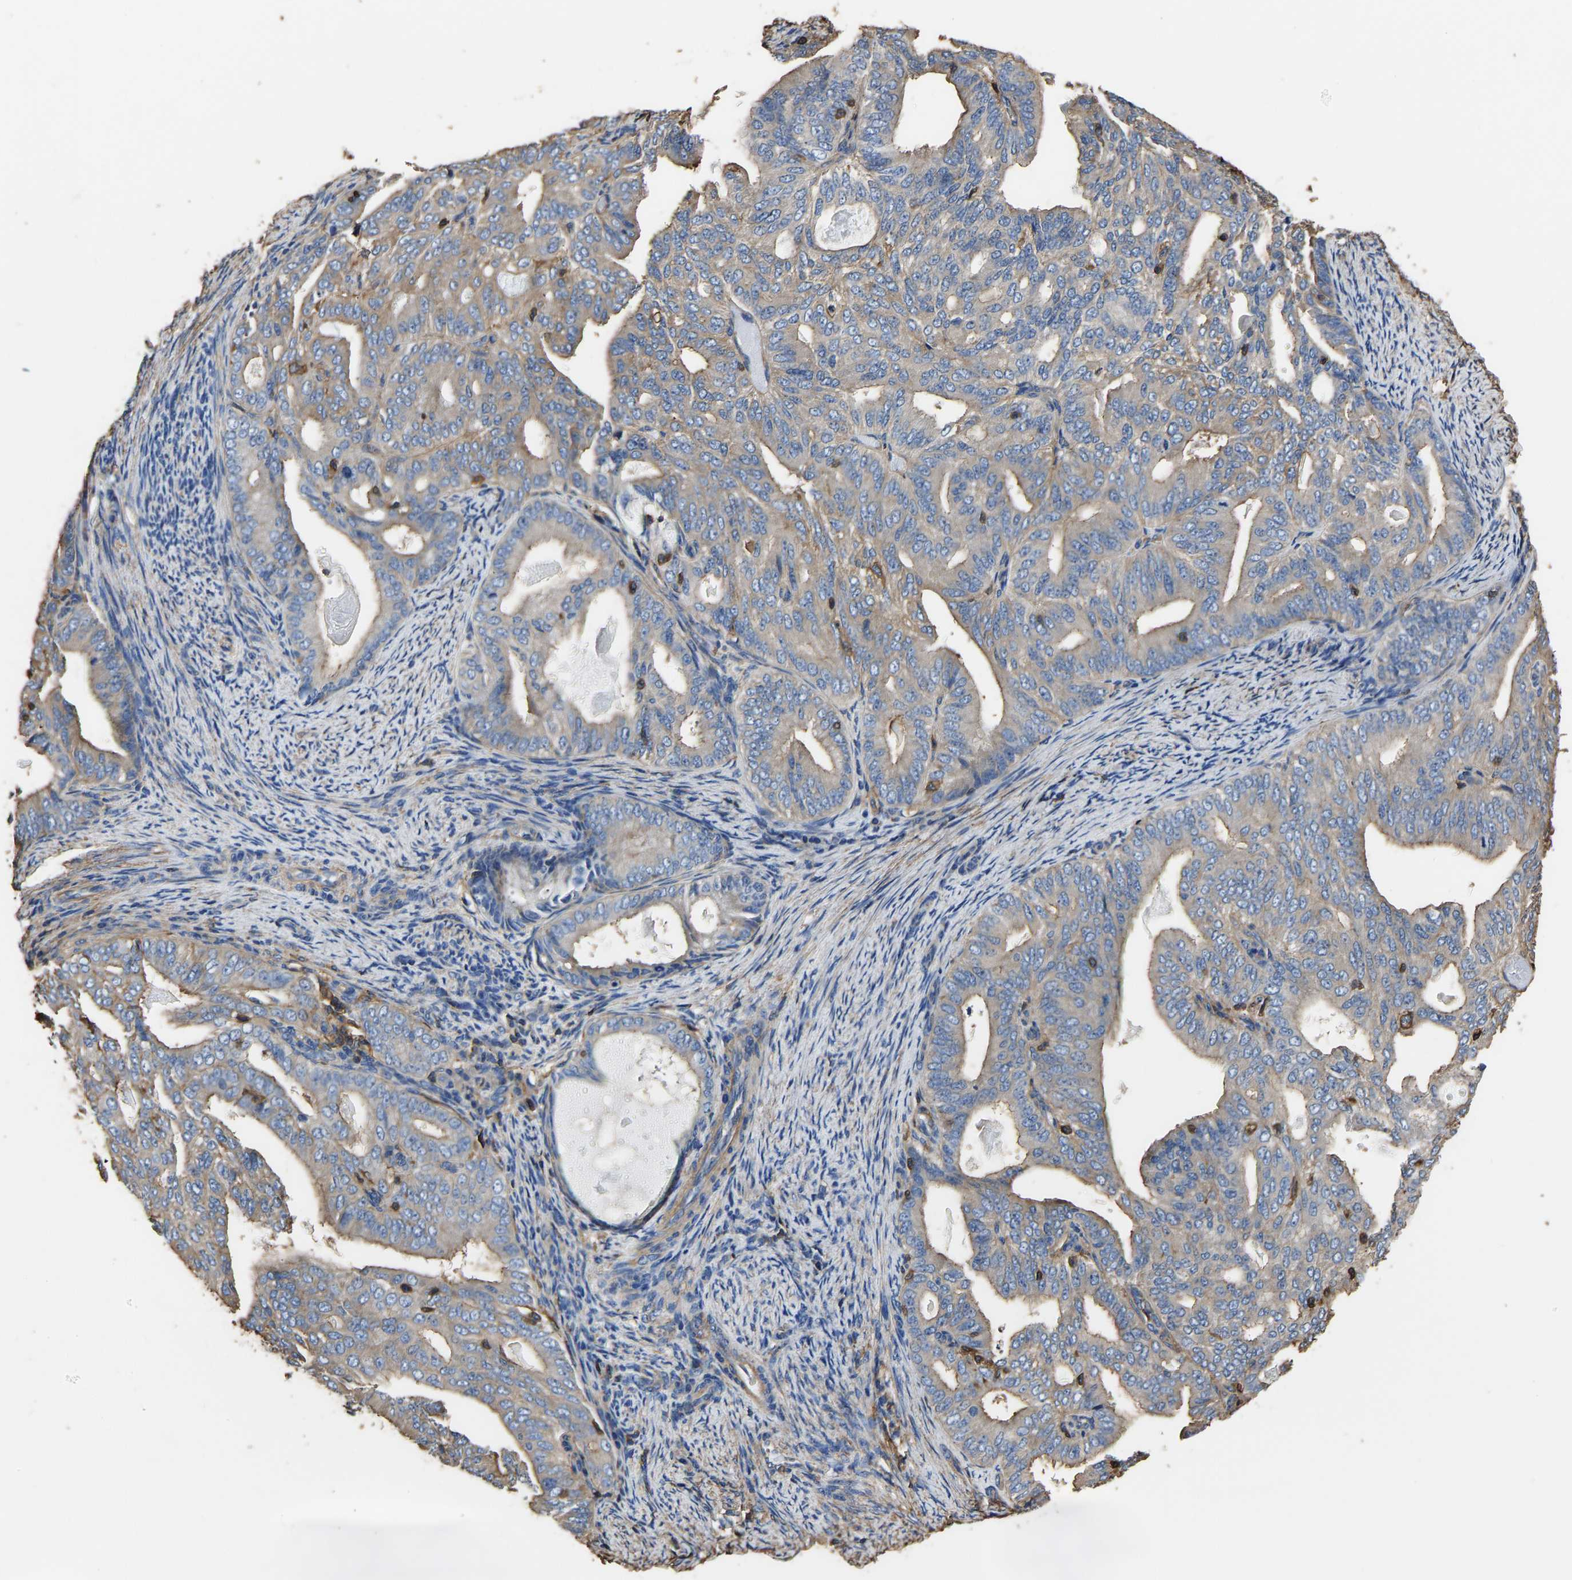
{"staining": {"intensity": "weak", "quantity": "25%-75%", "location": "cytoplasmic/membranous"}, "tissue": "endometrial cancer", "cell_type": "Tumor cells", "image_type": "cancer", "snomed": [{"axis": "morphology", "description": "Adenocarcinoma, NOS"}, {"axis": "topography", "description": "Endometrium"}], "caption": "This is an image of immunohistochemistry (IHC) staining of endometrial cancer, which shows weak staining in the cytoplasmic/membranous of tumor cells.", "gene": "ARMT1", "patient": {"sex": "female", "age": 58}}